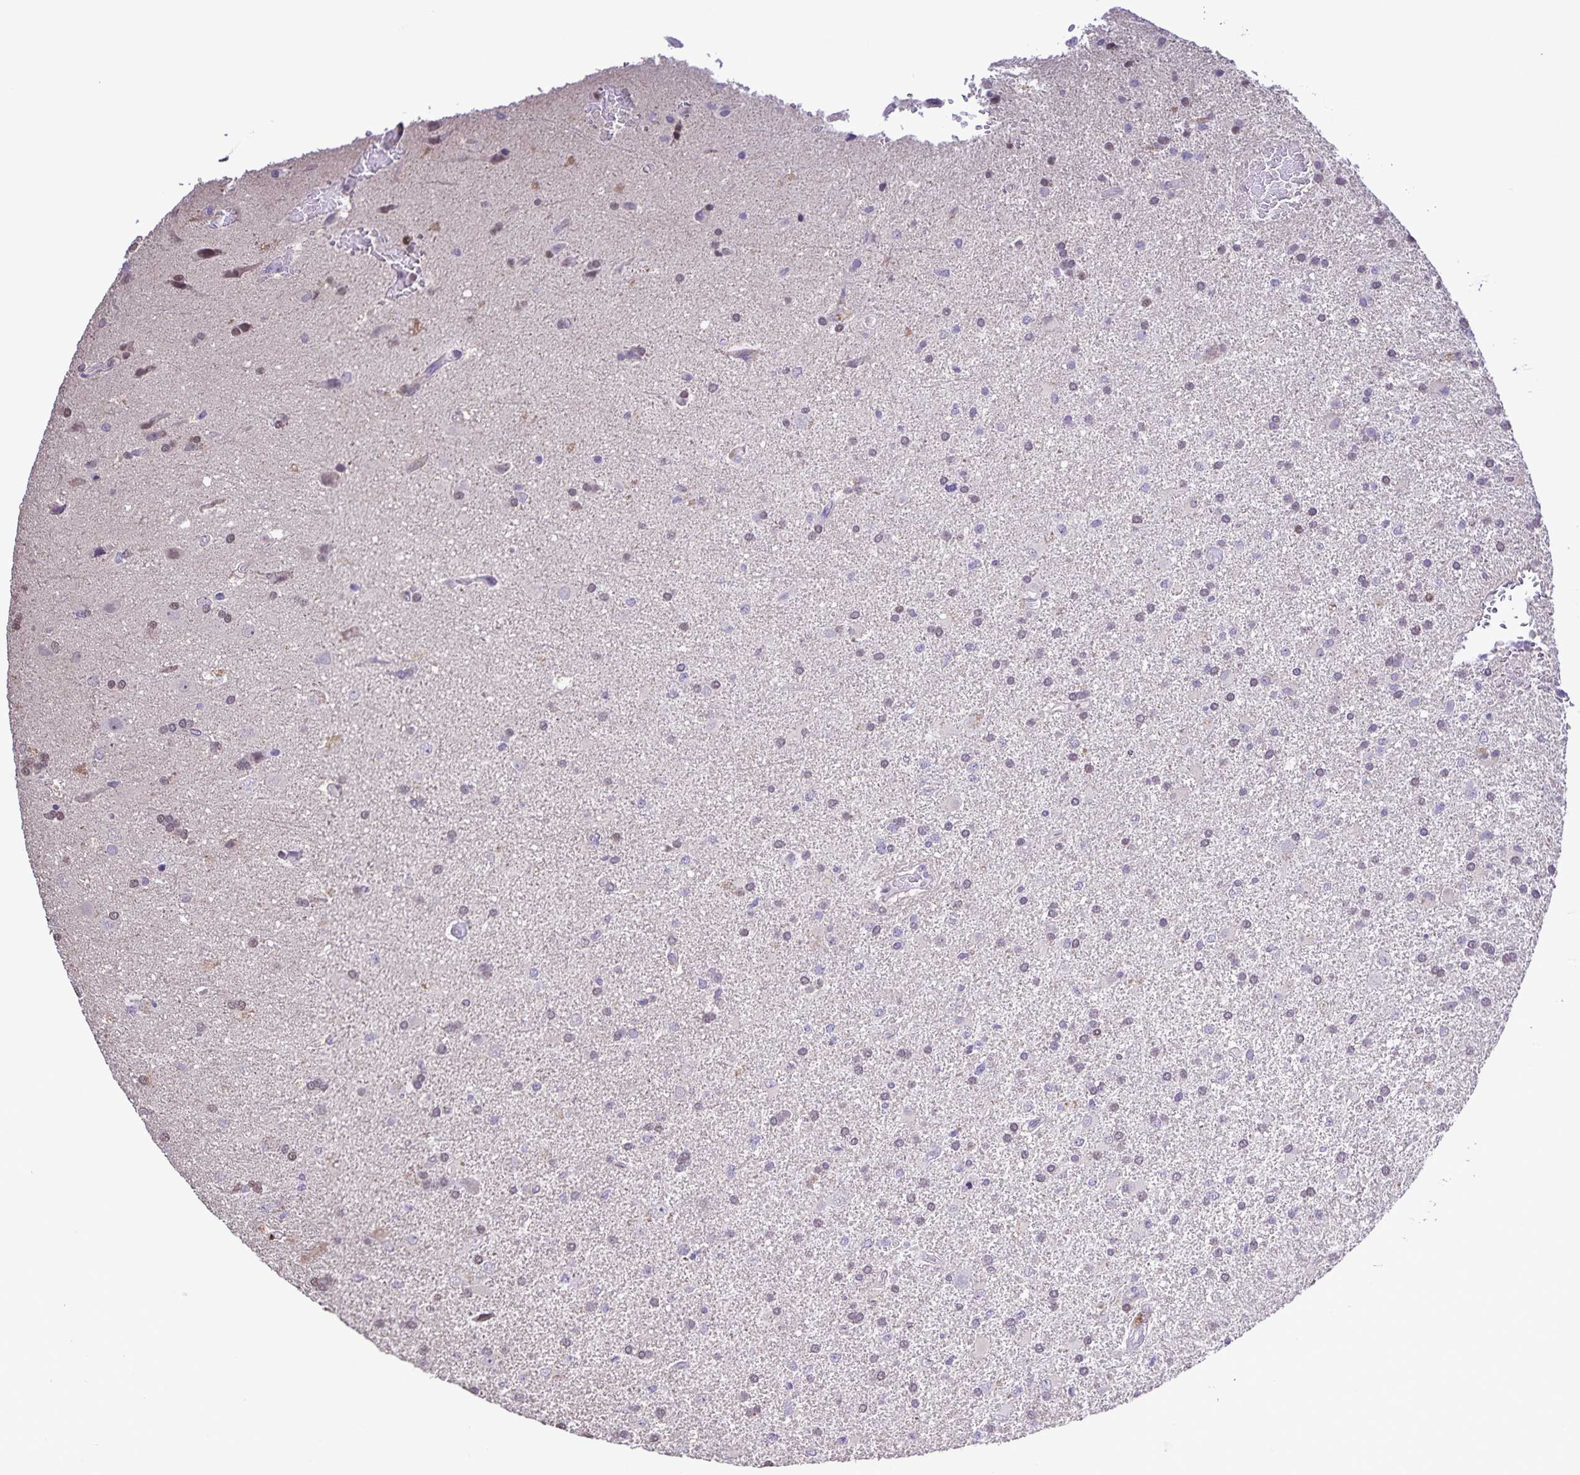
{"staining": {"intensity": "negative", "quantity": "none", "location": "none"}, "tissue": "glioma", "cell_type": "Tumor cells", "image_type": "cancer", "snomed": [{"axis": "morphology", "description": "Glioma, malignant, High grade"}, {"axis": "topography", "description": "Brain"}], "caption": "A histopathology image of human glioma is negative for staining in tumor cells.", "gene": "ONECUT2", "patient": {"sex": "male", "age": 68}}